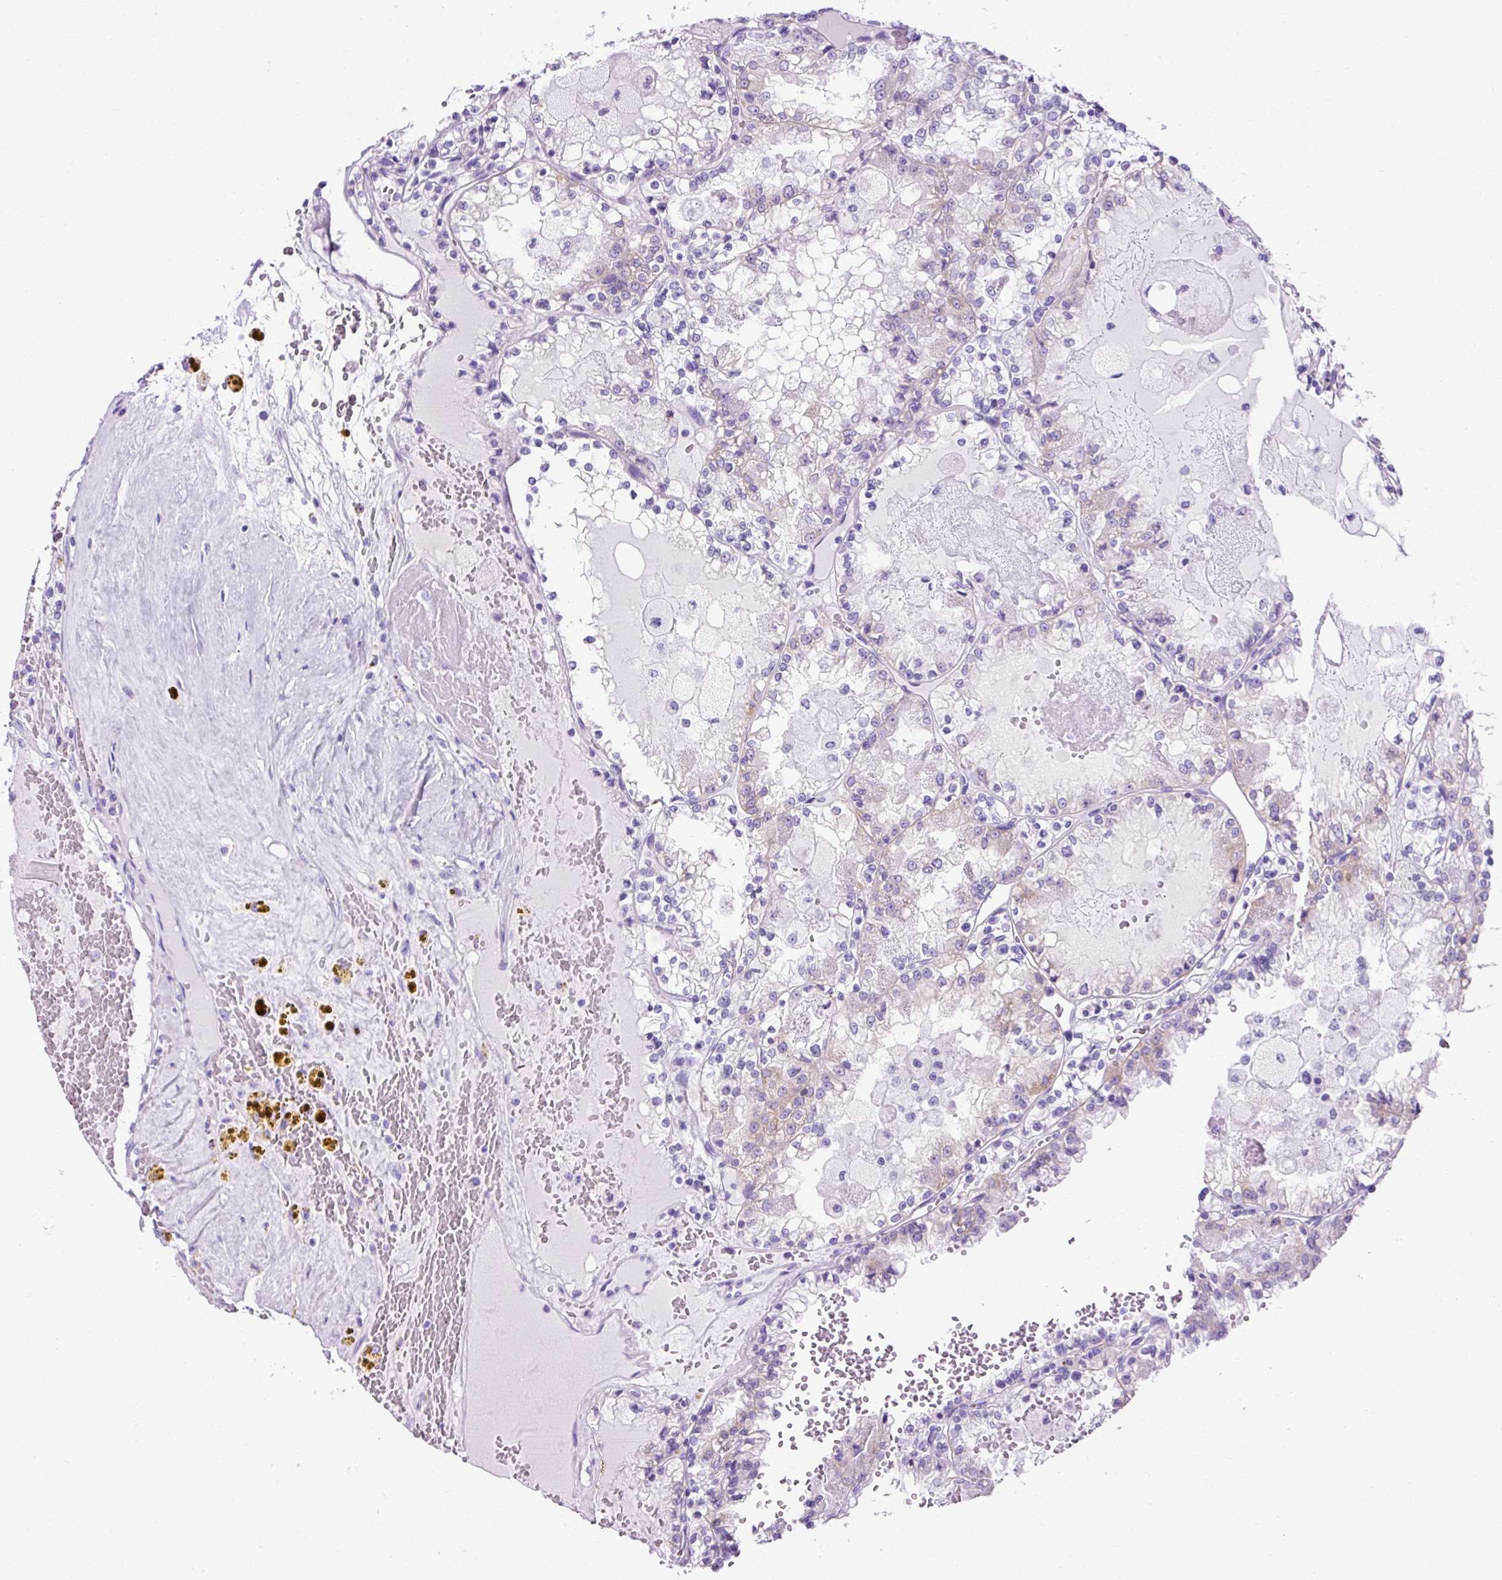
{"staining": {"intensity": "negative", "quantity": "none", "location": "none"}, "tissue": "renal cancer", "cell_type": "Tumor cells", "image_type": "cancer", "snomed": [{"axis": "morphology", "description": "Adenocarcinoma, NOS"}, {"axis": "topography", "description": "Kidney"}], "caption": "Photomicrograph shows no significant protein expression in tumor cells of renal adenocarcinoma.", "gene": "KRT12", "patient": {"sex": "female", "age": 56}}